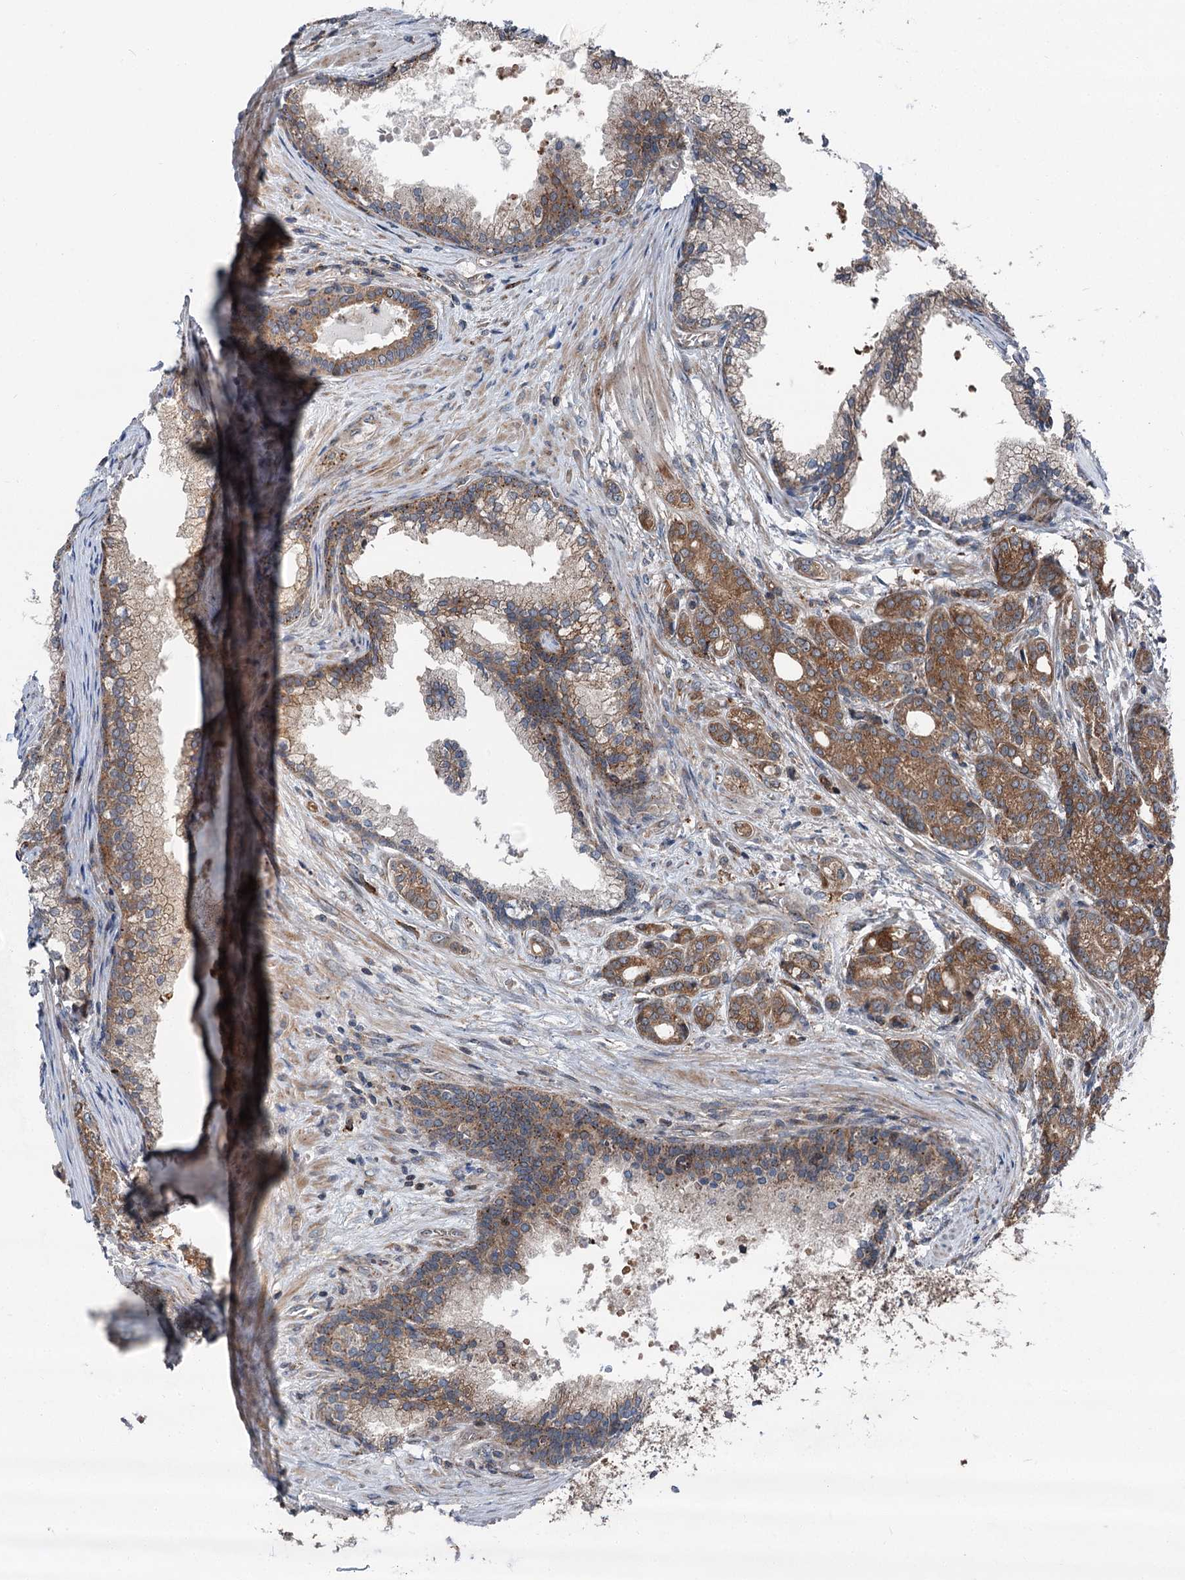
{"staining": {"intensity": "moderate", "quantity": ">75%", "location": "cytoplasmic/membranous"}, "tissue": "prostate cancer", "cell_type": "Tumor cells", "image_type": "cancer", "snomed": [{"axis": "morphology", "description": "Adenocarcinoma, Low grade"}, {"axis": "topography", "description": "Prostate"}], "caption": "Tumor cells show medium levels of moderate cytoplasmic/membranous expression in about >75% of cells in prostate cancer (low-grade adenocarcinoma).", "gene": "POLR1D", "patient": {"sex": "male", "age": 71}}